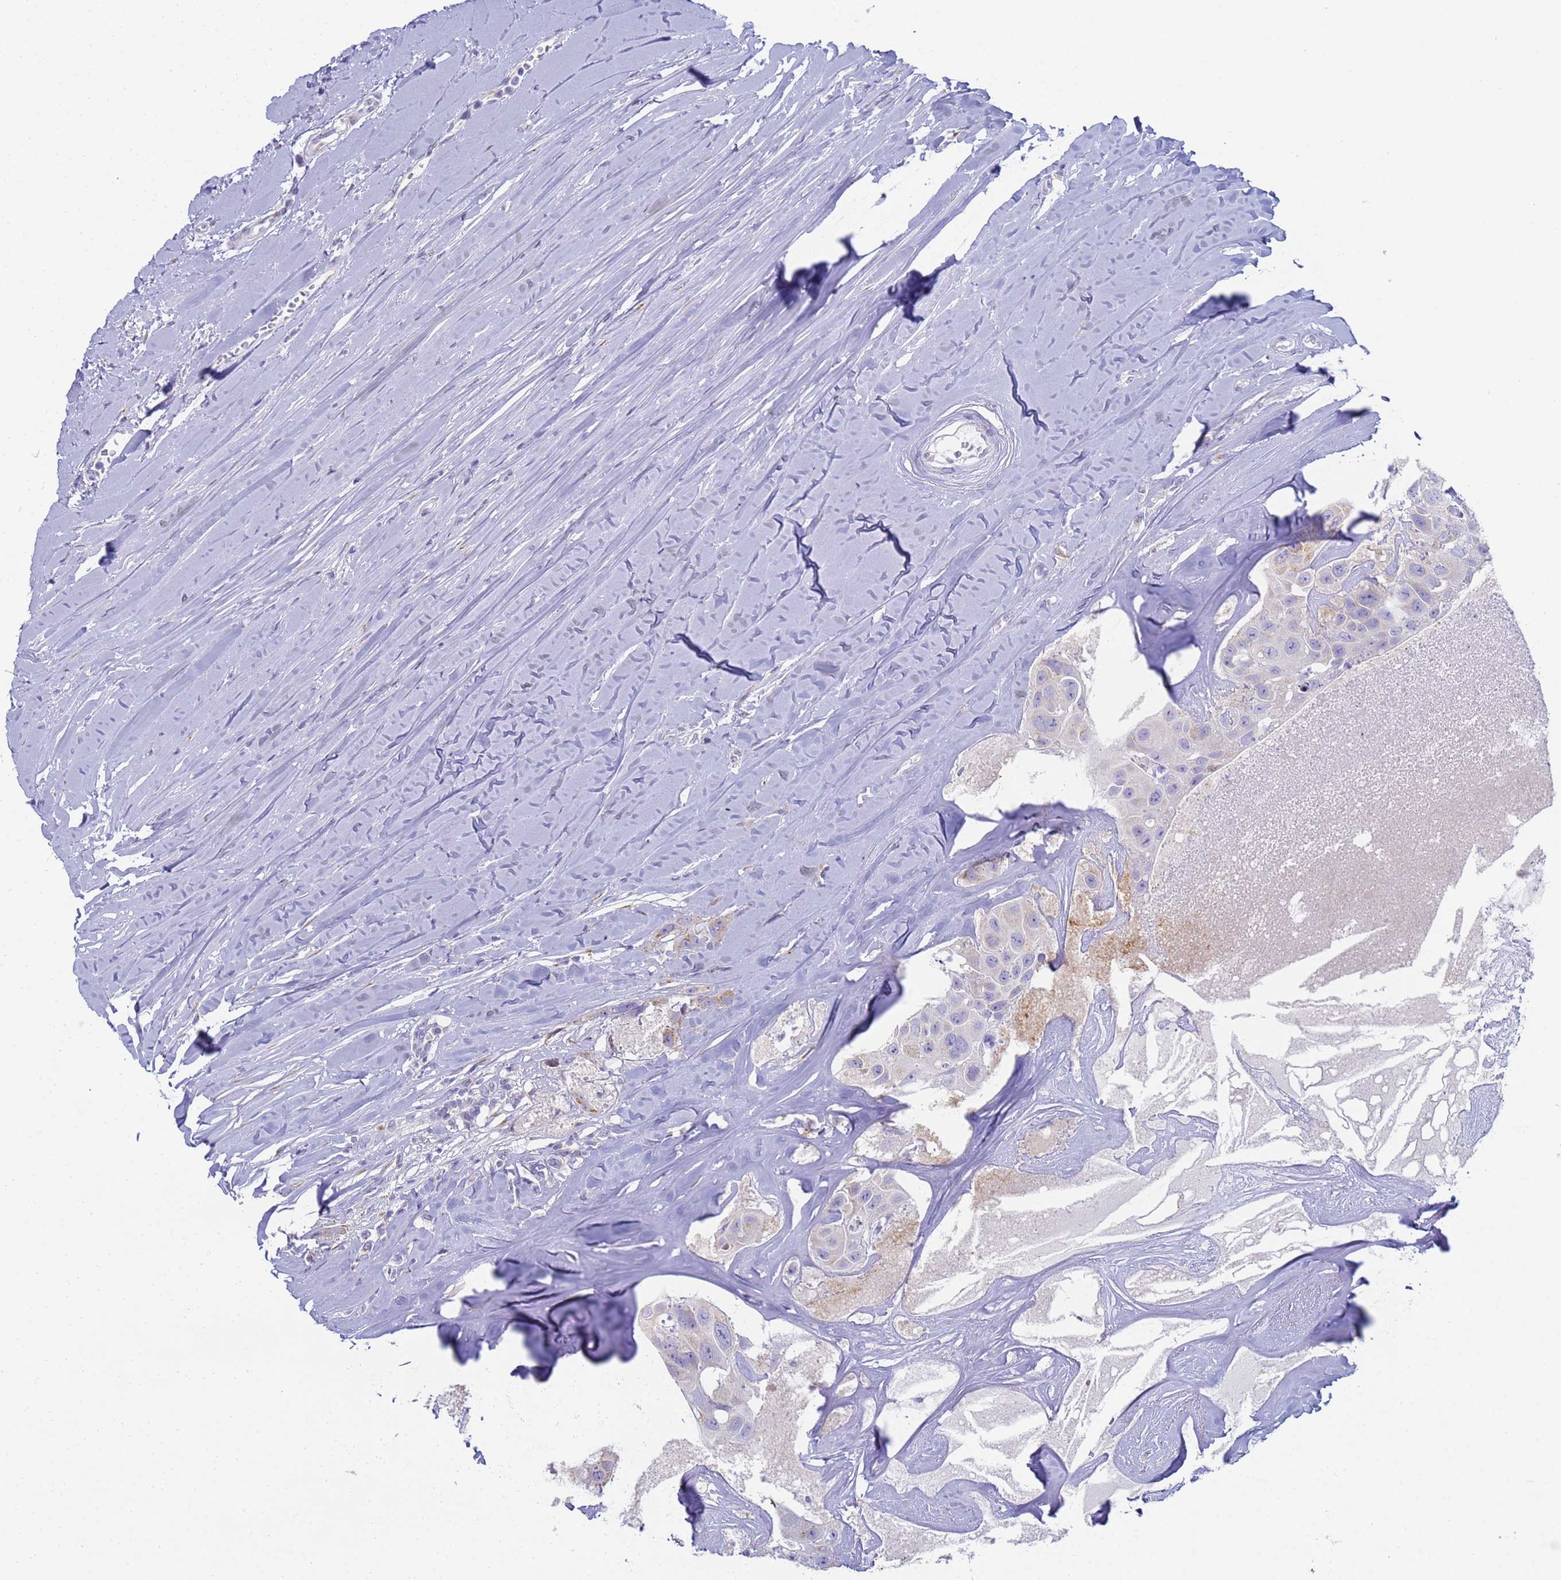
{"staining": {"intensity": "moderate", "quantity": "25%-75%", "location": "cytoplasmic/membranous"}, "tissue": "head and neck cancer", "cell_type": "Tumor cells", "image_type": "cancer", "snomed": [{"axis": "morphology", "description": "Adenocarcinoma, NOS"}, {"axis": "morphology", "description": "Adenocarcinoma, metastatic, NOS"}, {"axis": "topography", "description": "Head-Neck"}], "caption": "Head and neck cancer tissue reveals moderate cytoplasmic/membranous expression in approximately 25%-75% of tumor cells, visualized by immunohistochemistry.", "gene": "CR1", "patient": {"sex": "male", "age": 75}}